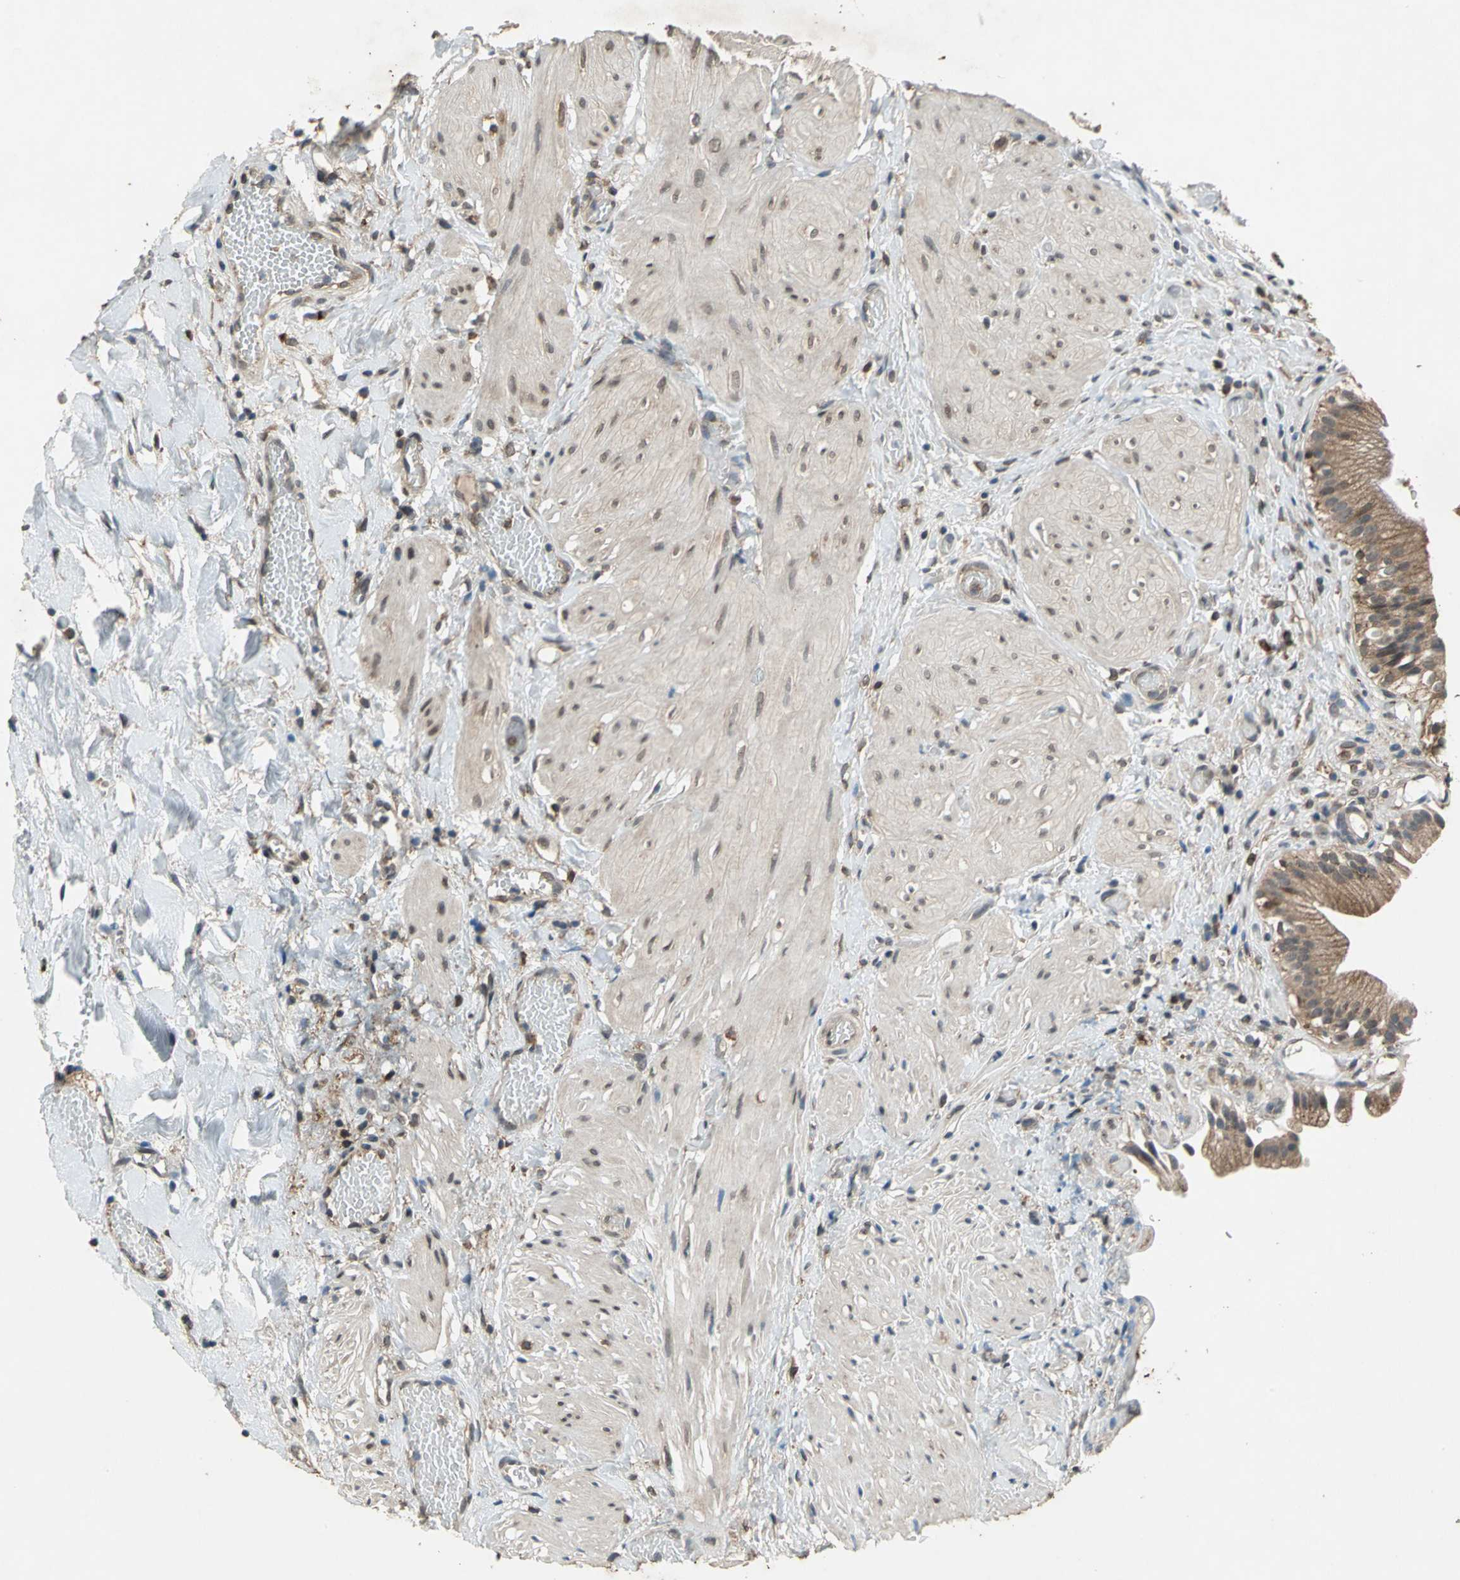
{"staining": {"intensity": "moderate", "quantity": ">75%", "location": "cytoplasmic/membranous"}, "tissue": "gallbladder", "cell_type": "Glandular cells", "image_type": "normal", "snomed": [{"axis": "morphology", "description": "Normal tissue, NOS"}, {"axis": "topography", "description": "Gallbladder"}], "caption": "Immunohistochemistry (IHC) photomicrograph of unremarkable human gallbladder stained for a protein (brown), which reveals medium levels of moderate cytoplasmic/membranous staining in approximately >75% of glandular cells.", "gene": "NFKBIE", "patient": {"sex": "male", "age": 65}}